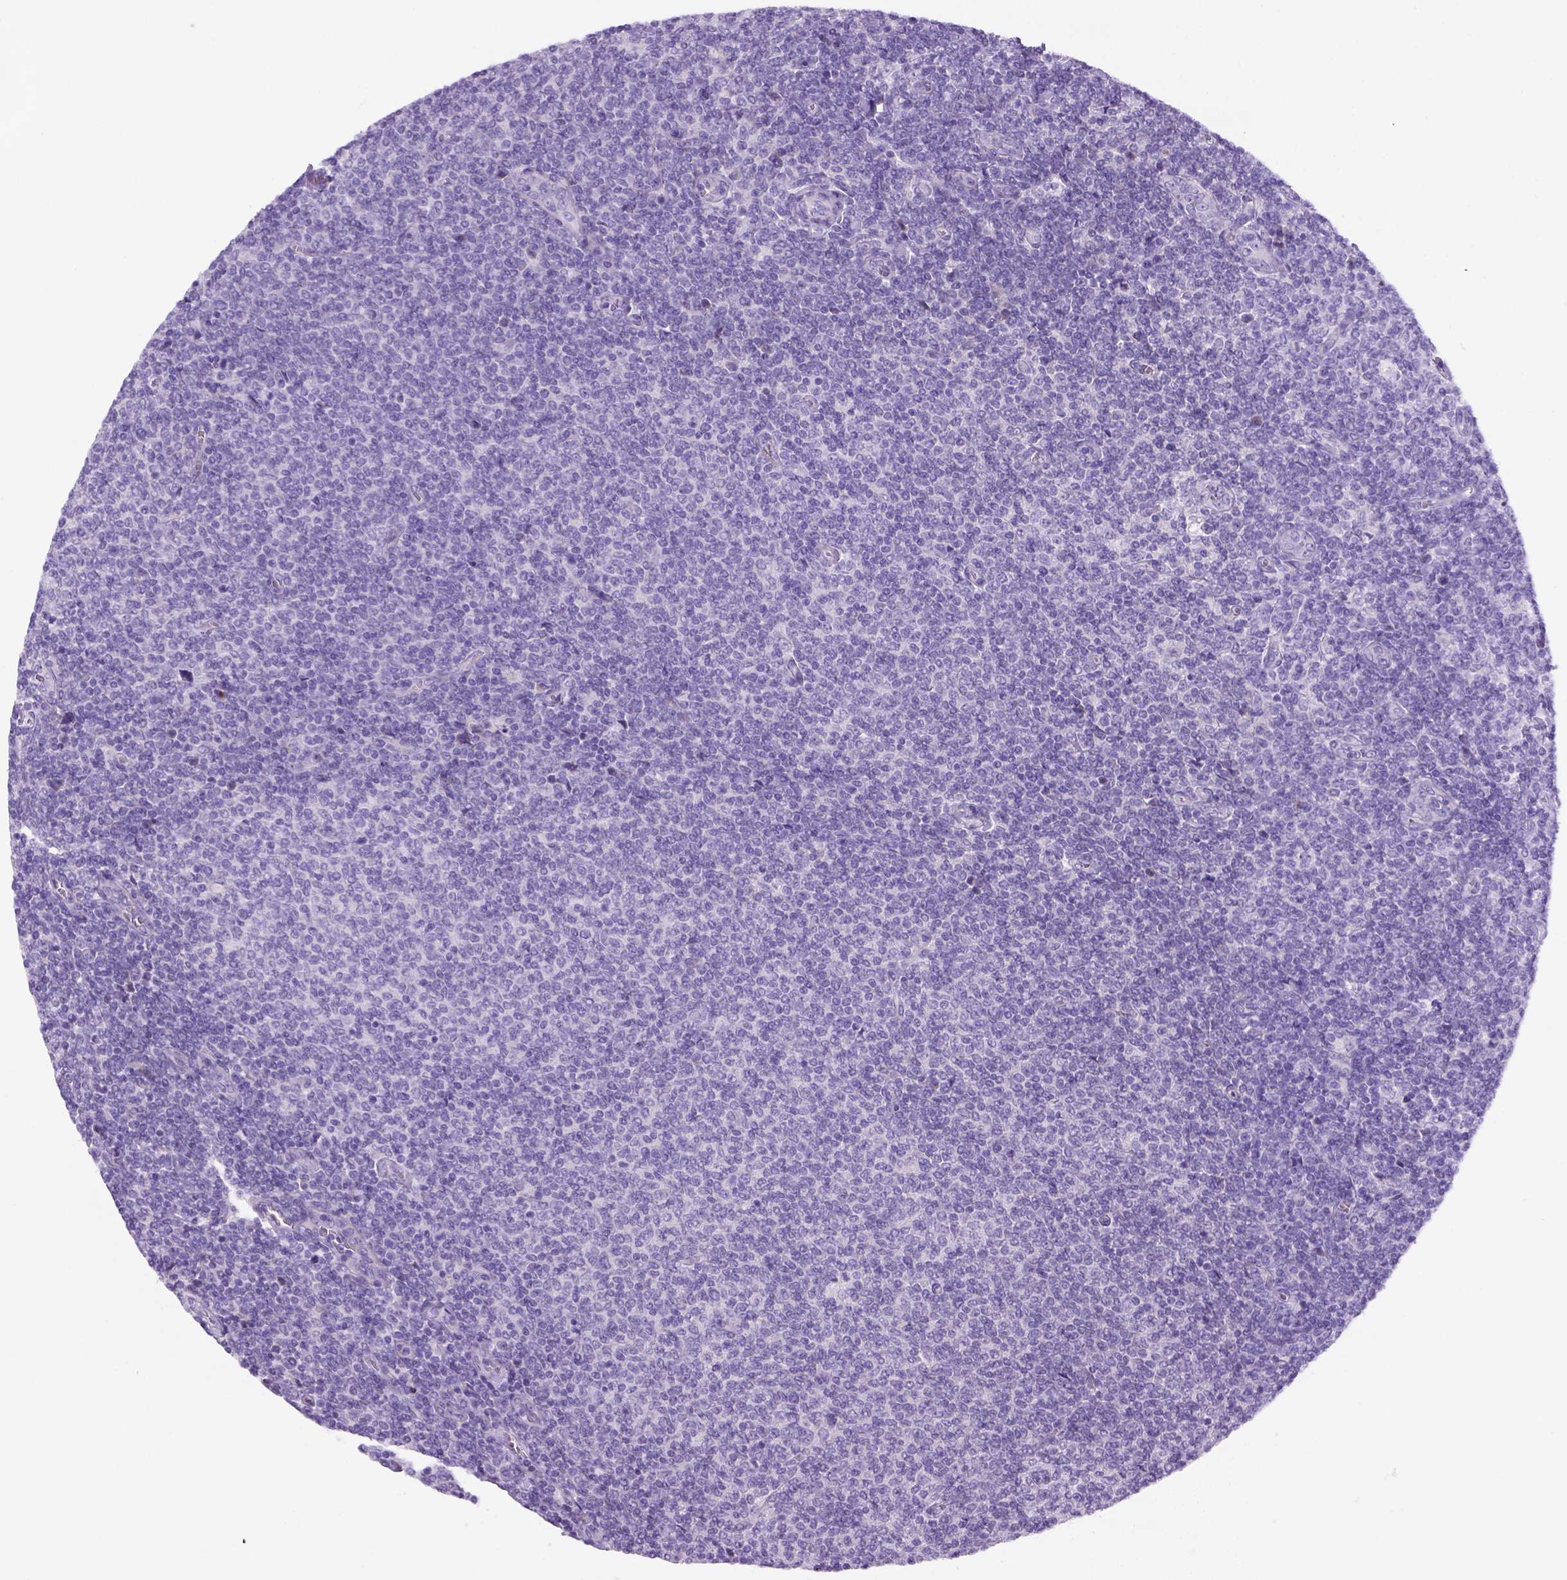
{"staining": {"intensity": "negative", "quantity": "none", "location": "none"}, "tissue": "lymphoma", "cell_type": "Tumor cells", "image_type": "cancer", "snomed": [{"axis": "morphology", "description": "Malignant lymphoma, non-Hodgkin's type, Low grade"}, {"axis": "topography", "description": "Lymph node"}], "caption": "Lymphoma was stained to show a protein in brown. There is no significant positivity in tumor cells.", "gene": "DNAH11", "patient": {"sex": "male", "age": 52}}